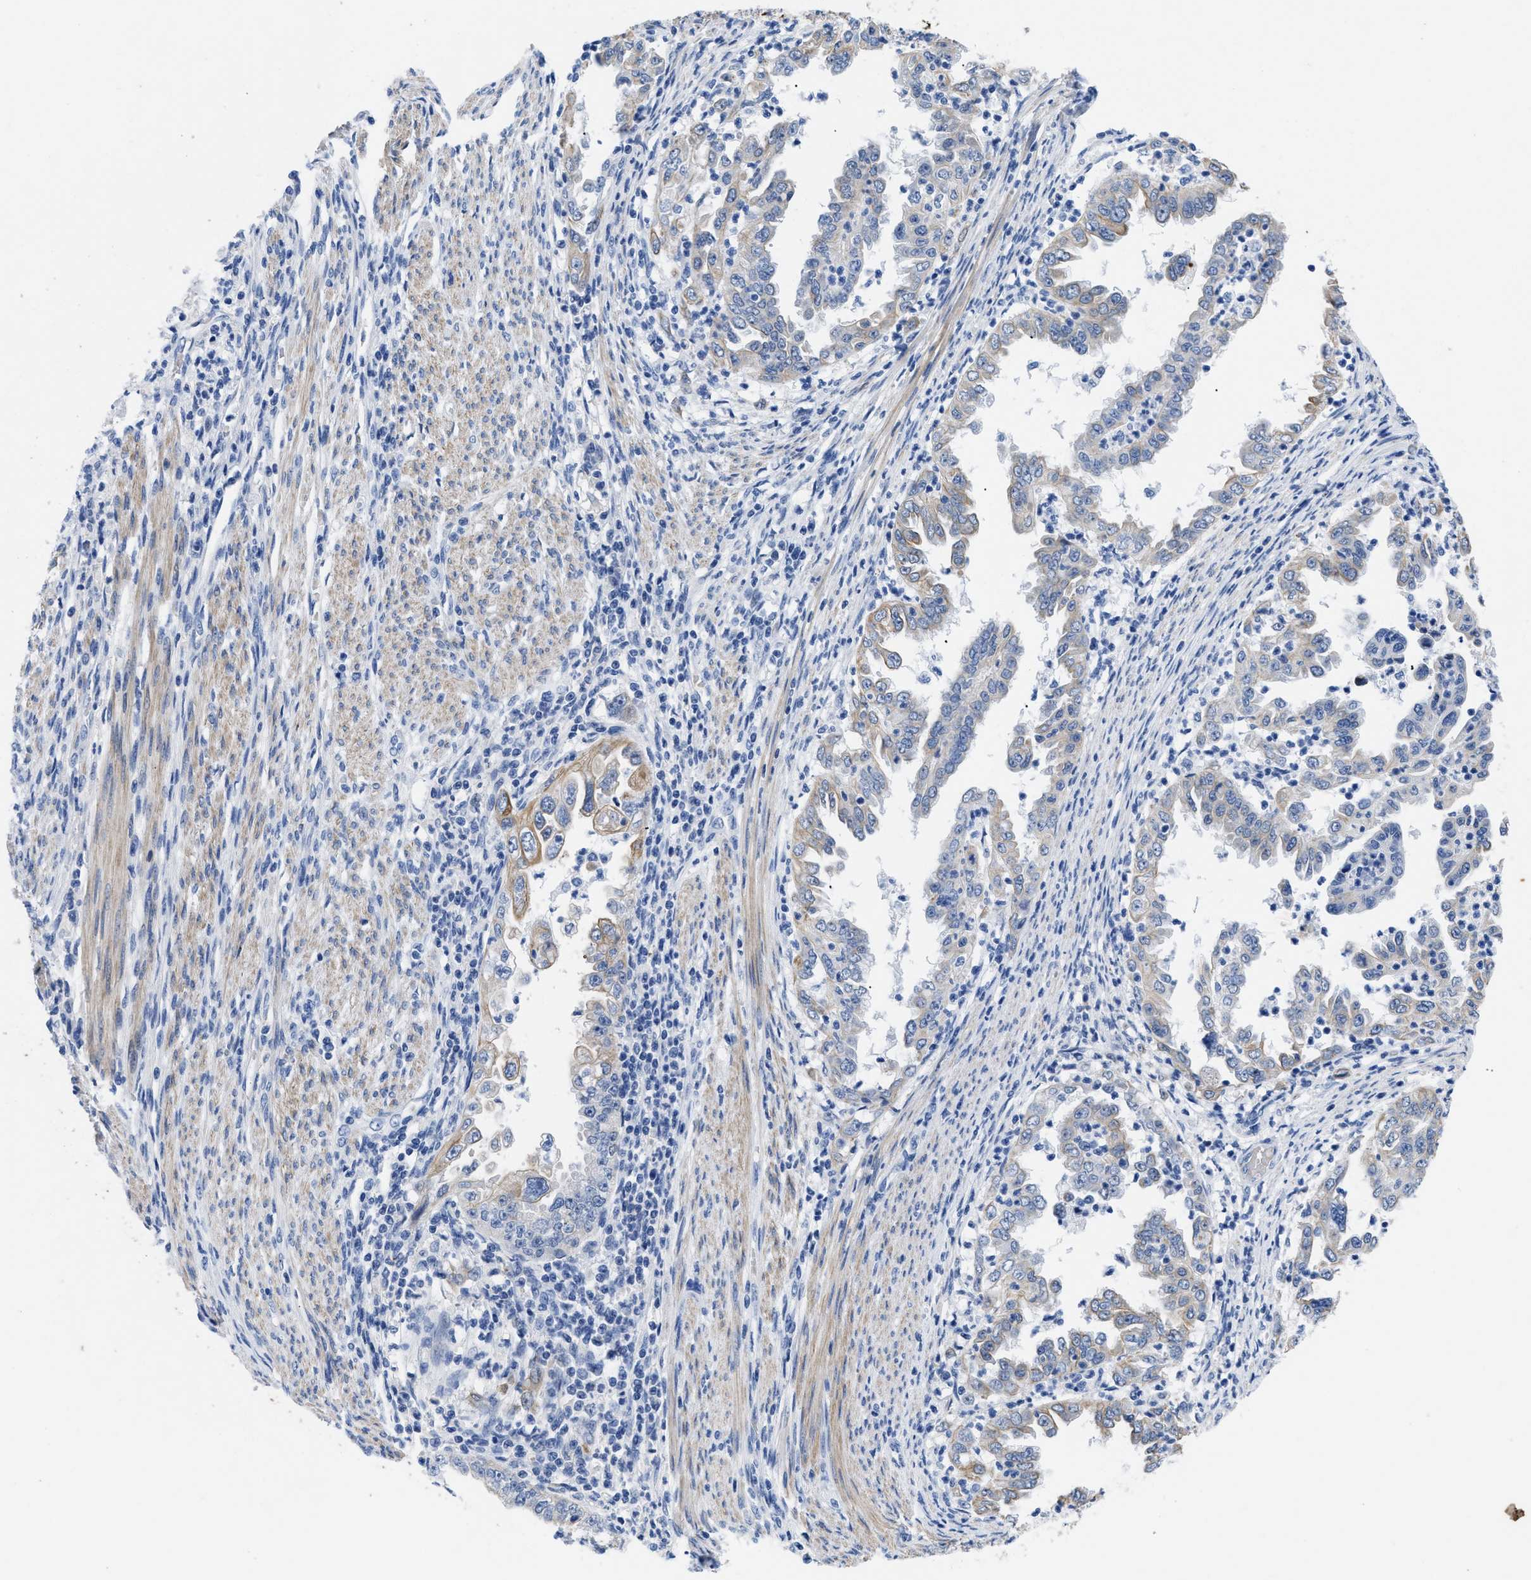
{"staining": {"intensity": "weak", "quantity": "25%-75%", "location": "cytoplasmic/membranous"}, "tissue": "endometrial cancer", "cell_type": "Tumor cells", "image_type": "cancer", "snomed": [{"axis": "morphology", "description": "Adenocarcinoma, NOS"}, {"axis": "topography", "description": "Endometrium"}], "caption": "Immunohistochemical staining of human endometrial adenocarcinoma displays low levels of weak cytoplasmic/membranous staining in about 25%-75% of tumor cells.", "gene": "TMEM68", "patient": {"sex": "female", "age": 85}}